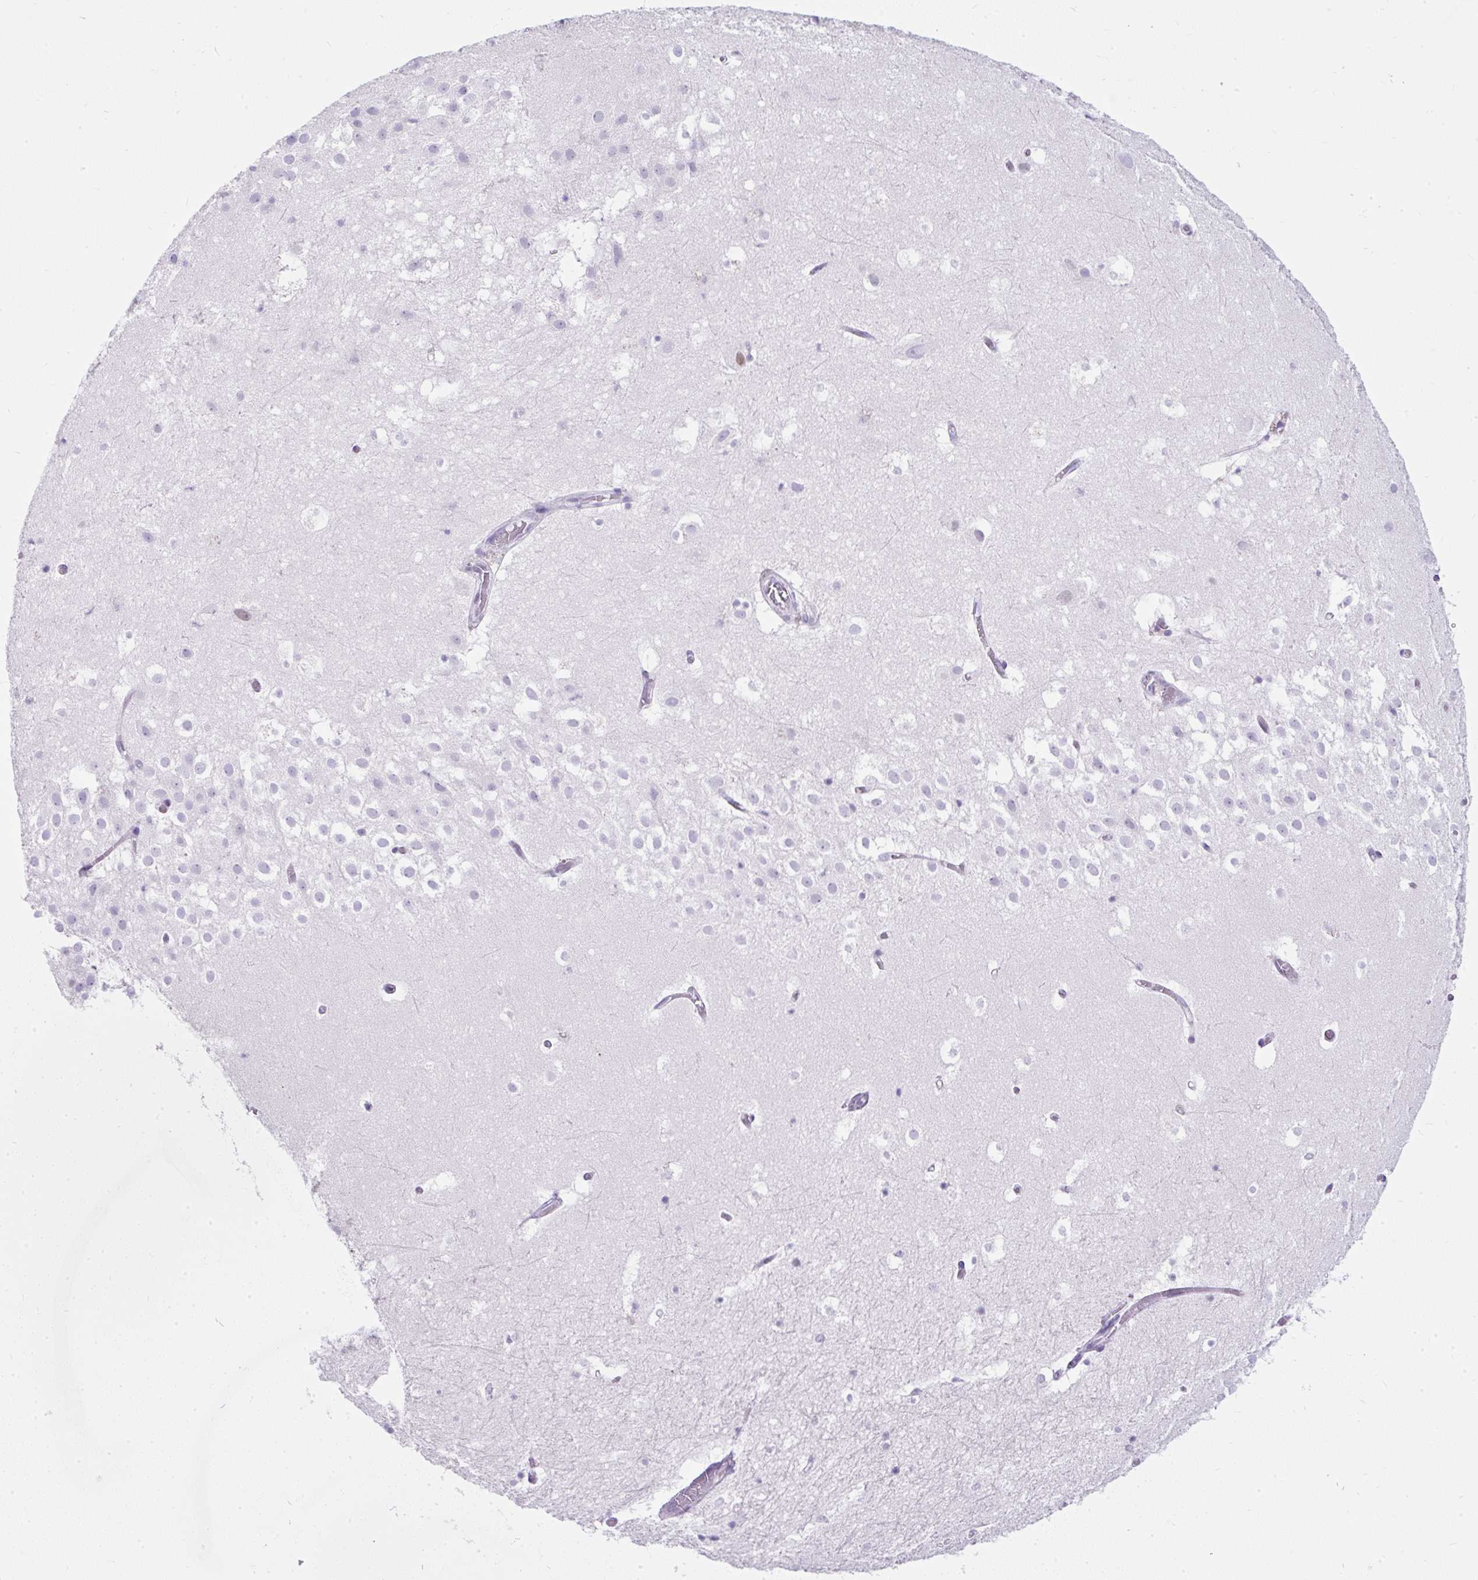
{"staining": {"intensity": "negative", "quantity": "none", "location": "none"}, "tissue": "hippocampus", "cell_type": "Glial cells", "image_type": "normal", "snomed": [{"axis": "morphology", "description": "Normal tissue, NOS"}, {"axis": "topography", "description": "Hippocampus"}], "caption": "Glial cells are negative for brown protein staining in normal hippocampus. (IHC, brightfield microscopy, high magnification).", "gene": "PLCXD2", "patient": {"sex": "female", "age": 52}}